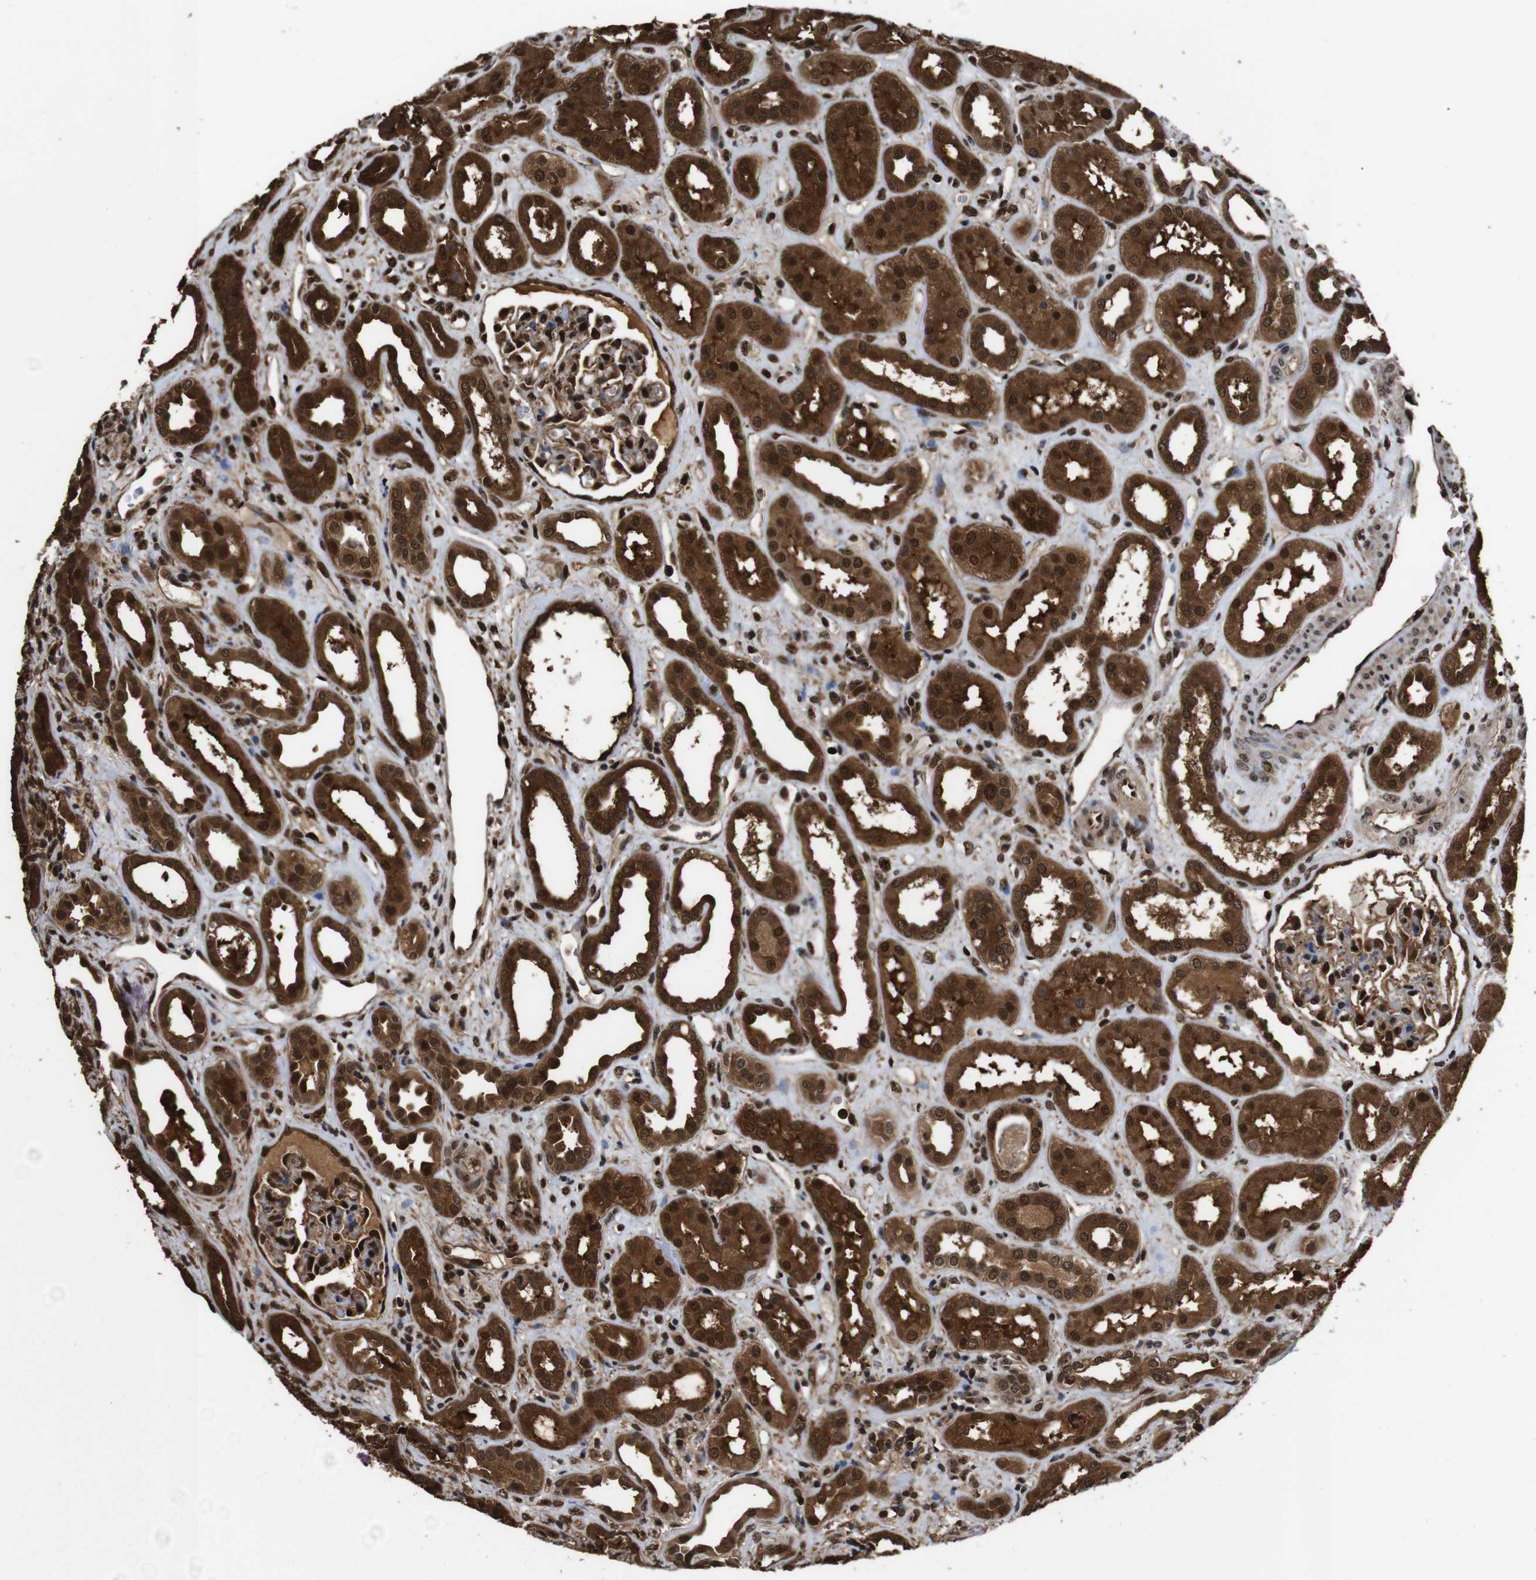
{"staining": {"intensity": "strong", "quantity": "25%-75%", "location": "cytoplasmic/membranous,nuclear"}, "tissue": "kidney", "cell_type": "Cells in glomeruli", "image_type": "normal", "snomed": [{"axis": "morphology", "description": "Normal tissue, NOS"}, {"axis": "topography", "description": "Kidney"}], "caption": "Immunohistochemical staining of benign kidney demonstrates 25%-75% levels of strong cytoplasmic/membranous,nuclear protein positivity in about 25%-75% of cells in glomeruli. (DAB IHC, brown staining for protein, blue staining for nuclei).", "gene": "VCP", "patient": {"sex": "male", "age": 59}}